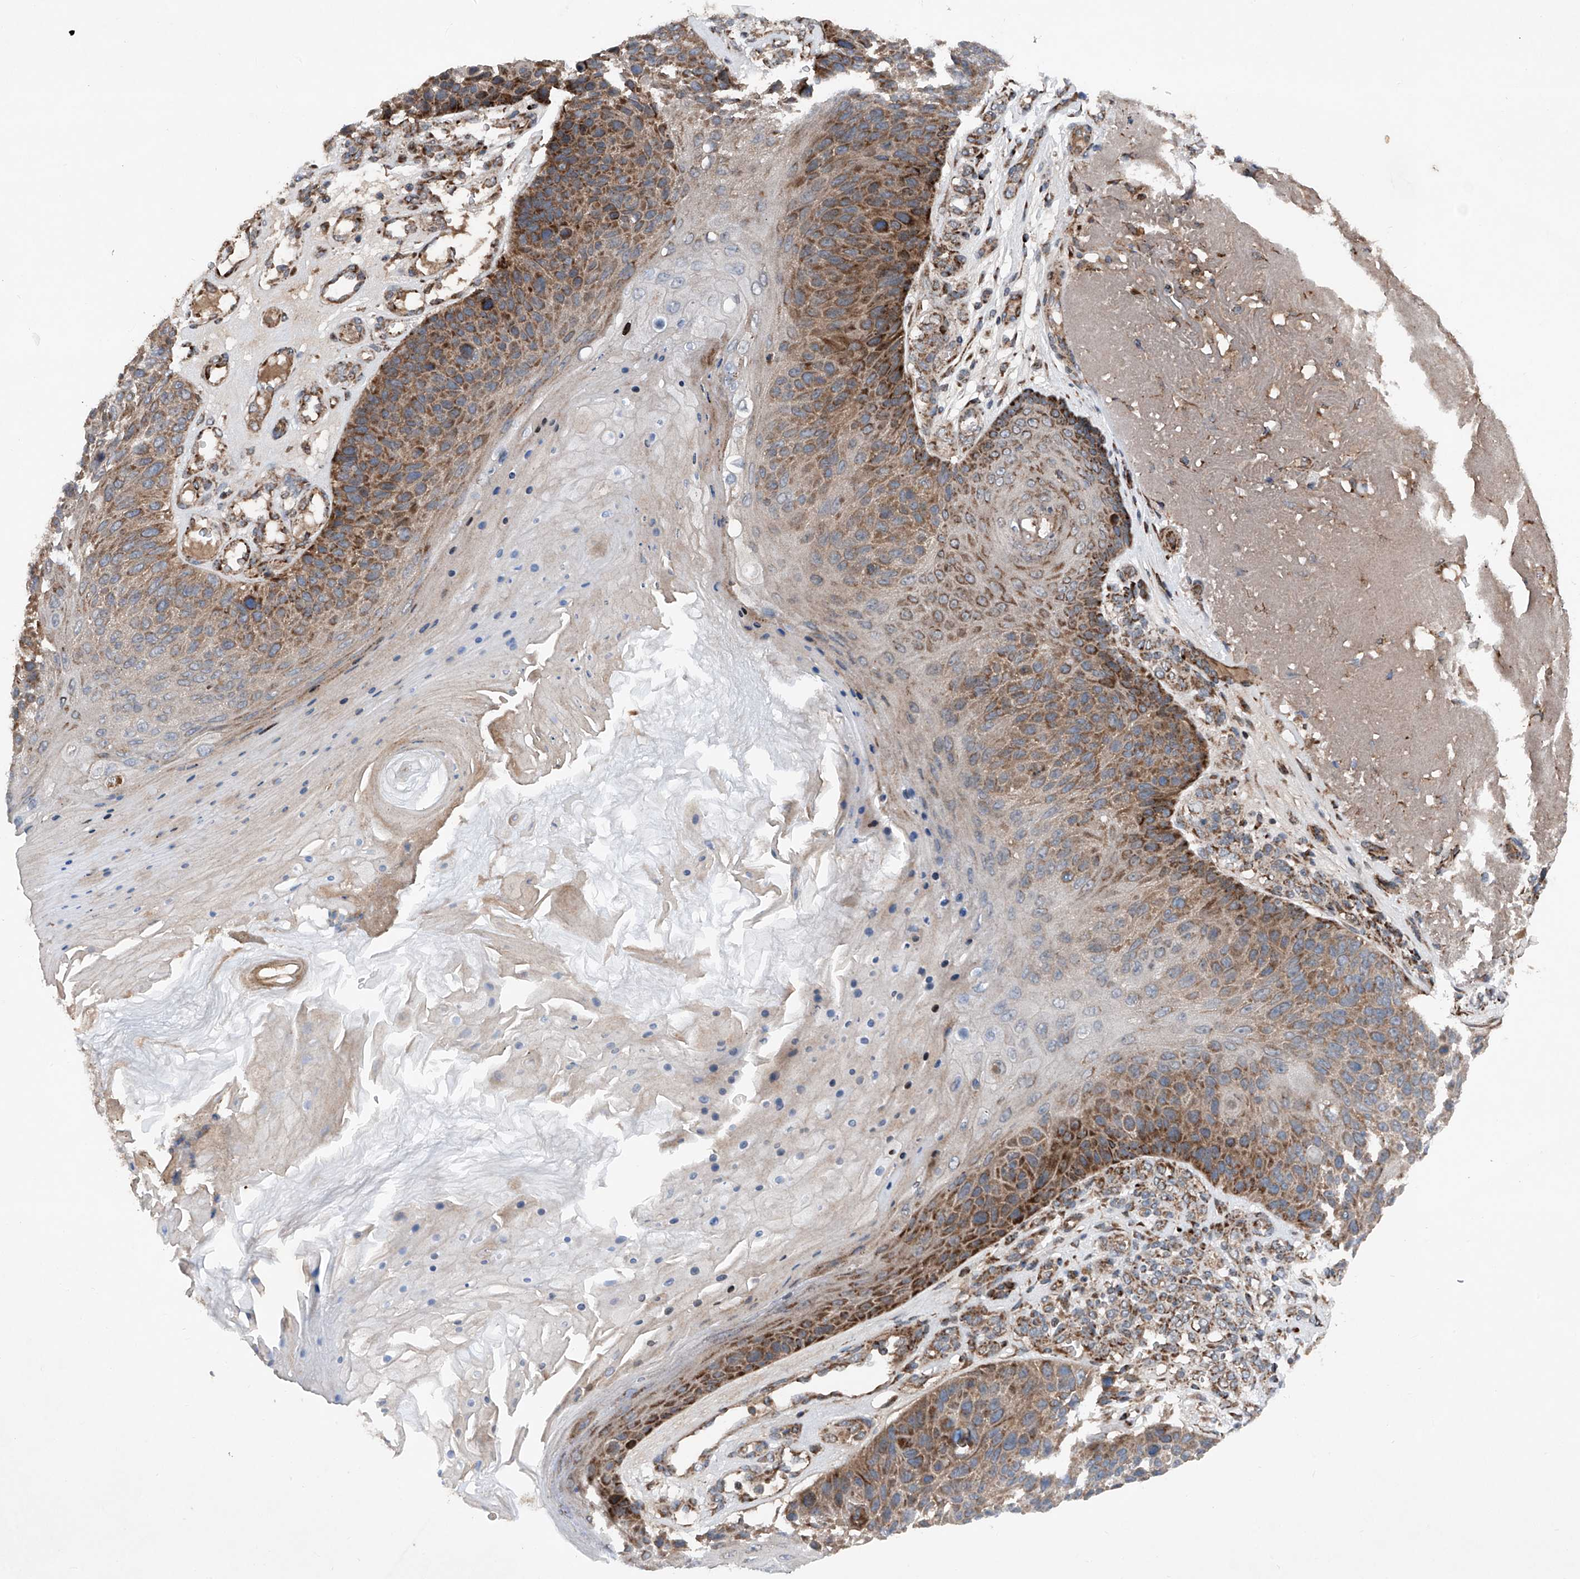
{"staining": {"intensity": "strong", "quantity": ">75%", "location": "cytoplasmic/membranous"}, "tissue": "skin cancer", "cell_type": "Tumor cells", "image_type": "cancer", "snomed": [{"axis": "morphology", "description": "Squamous cell carcinoma, NOS"}, {"axis": "topography", "description": "Skin"}], "caption": "The micrograph reveals staining of squamous cell carcinoma (skin), revealing strong cytoplasmic/membranous protein staining (brown color) within tumor cells. (brown staining indicates protein expression, while blue staining denotes nuclei).", "gene": "DAD1", "patient": {"sex": "female", "age": 88}}